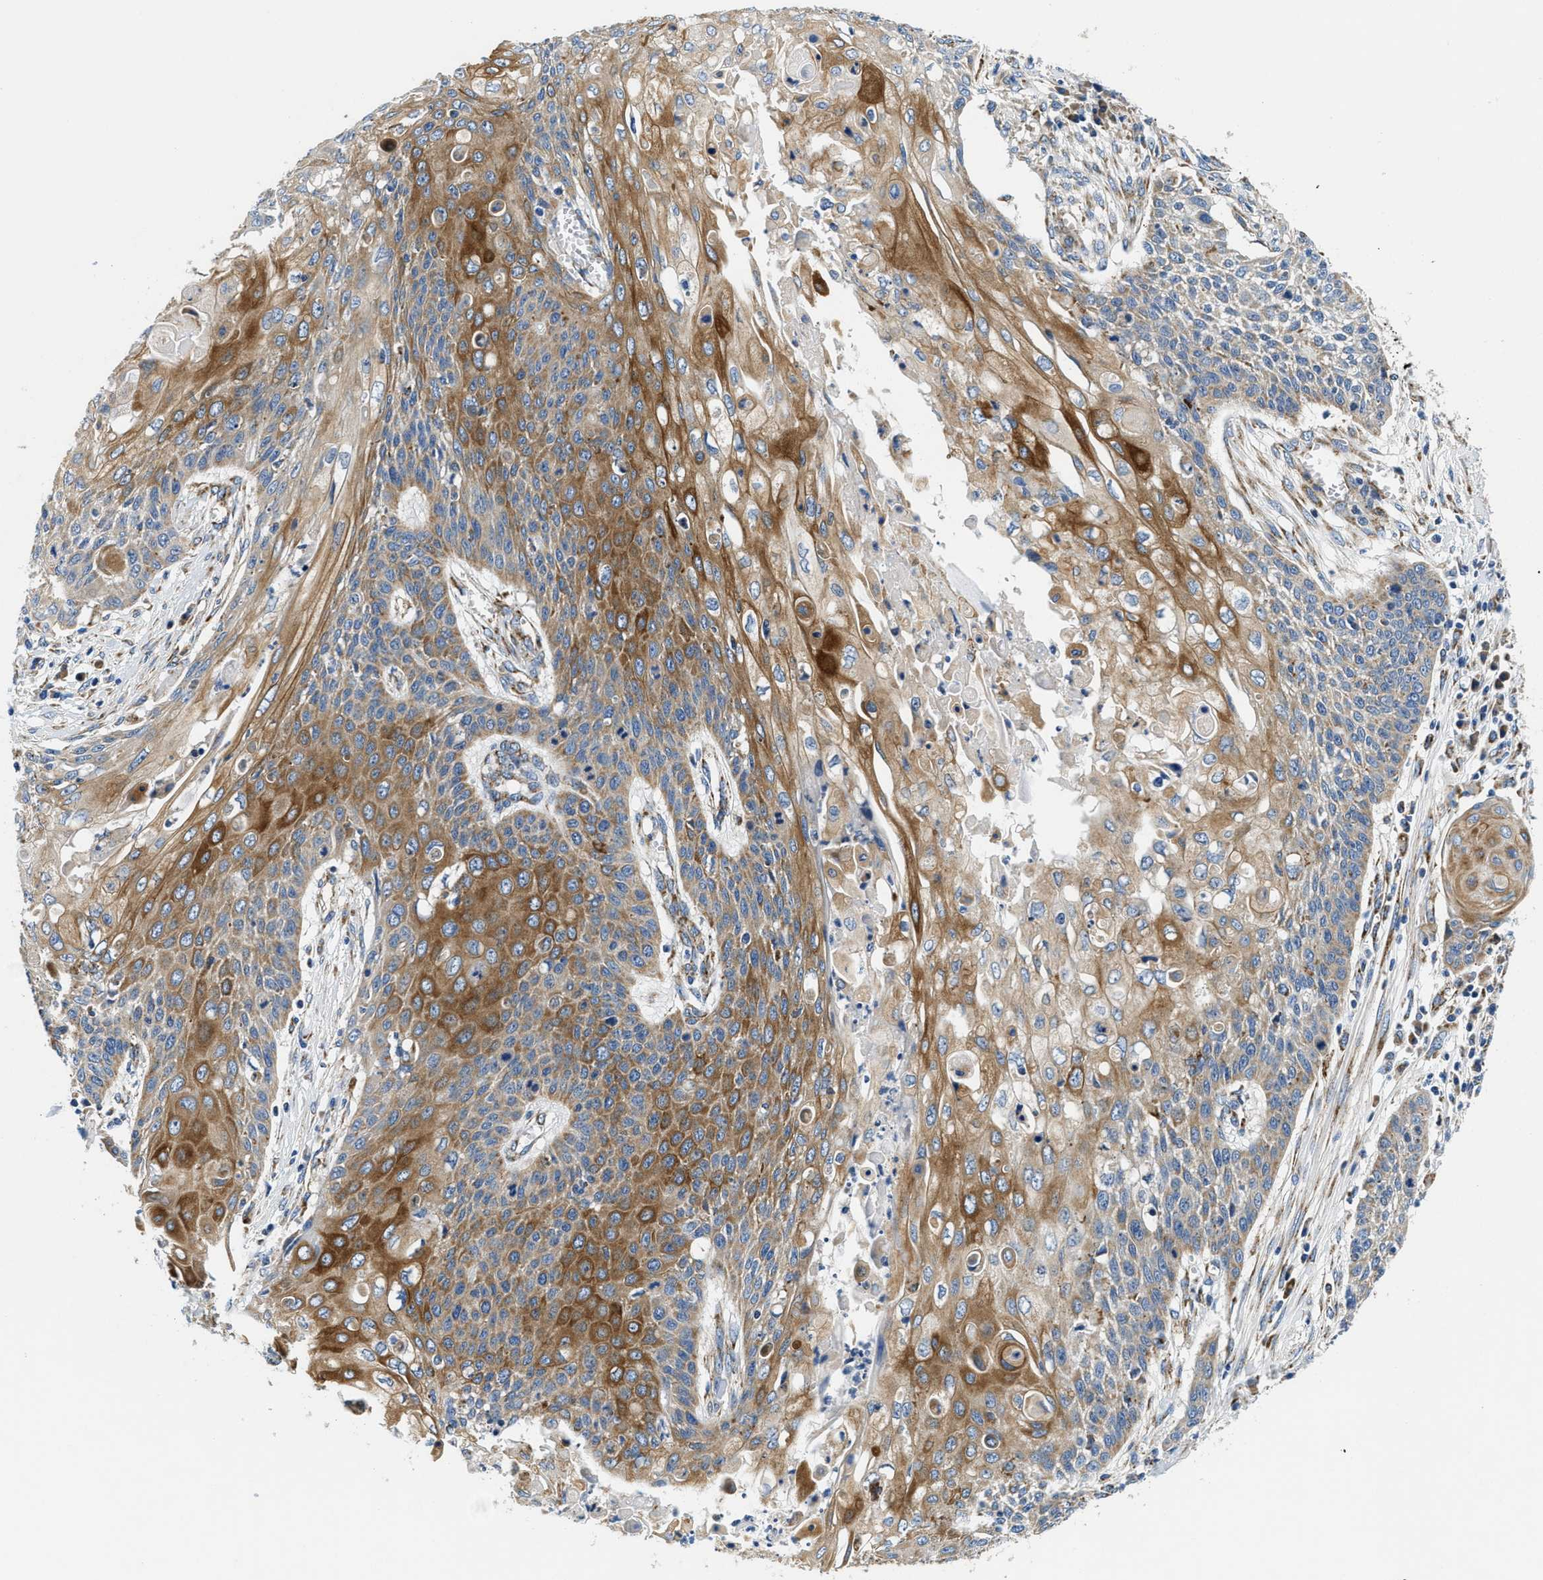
{"staining": {"intensity": "moderate", "quantity": ">75%", "location": "cytoplasmic/membranous"}, "tissue": "cervical cancer", "cell_type": "Tumor cells", "image_type": "cancer", "snomed": [{"axis": "morphology", "description": "Squamous cell carcinoma, NOS"}, {"axis": "topography", "description": "Cervix"}], "caption": "Immunohistochemistry (DAB) staining of human cervical cancer (squamous cell carcinoma) reveals moderate cytoplasmic/membranous protein expression in approximately >75% of tumor cells.", "gene": "SAMD4B", "patient": {"sex": "female", "age": 39}}